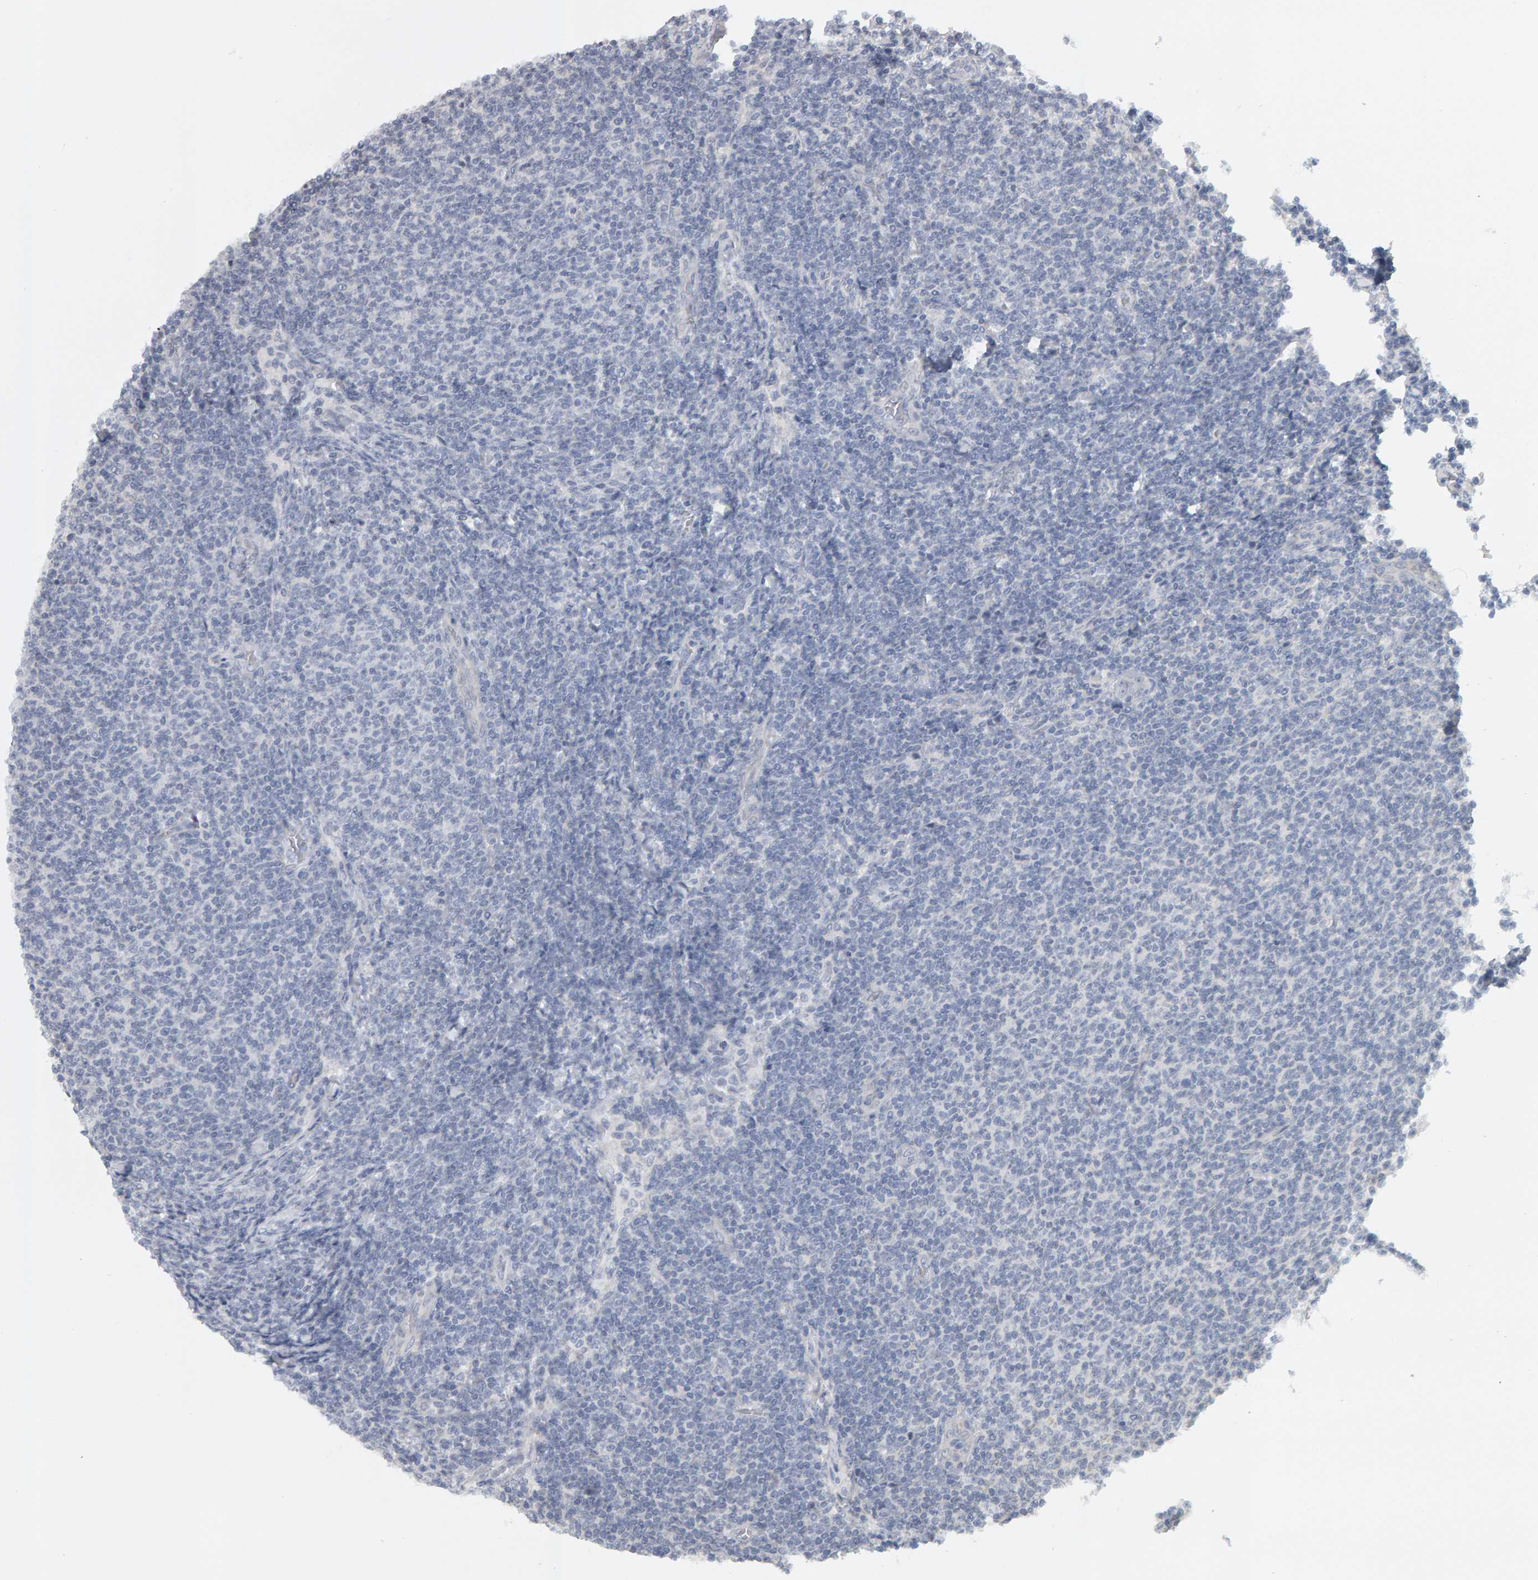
{"staining": {"intensity": "negative", "quantity": "none", "location": "none"}, "tissue": "lymphoma", "cell_type": "Tumor cells", "image_type": "cancer", "snomed": [{"axis": "morphology", "description": "Malignant lymphoma, non-Hodgkin's type, Low grade"}, {"axis": "topography", "description": "Lymph node"}], "caption": "Malignant lymphoma, non-Hodgkin's type (low-grade) was stained to show a protein in brown. There is no significant expression in tumor cells.", "gene": "MSRA", "patient": {"sex": "male", "age": 66}}